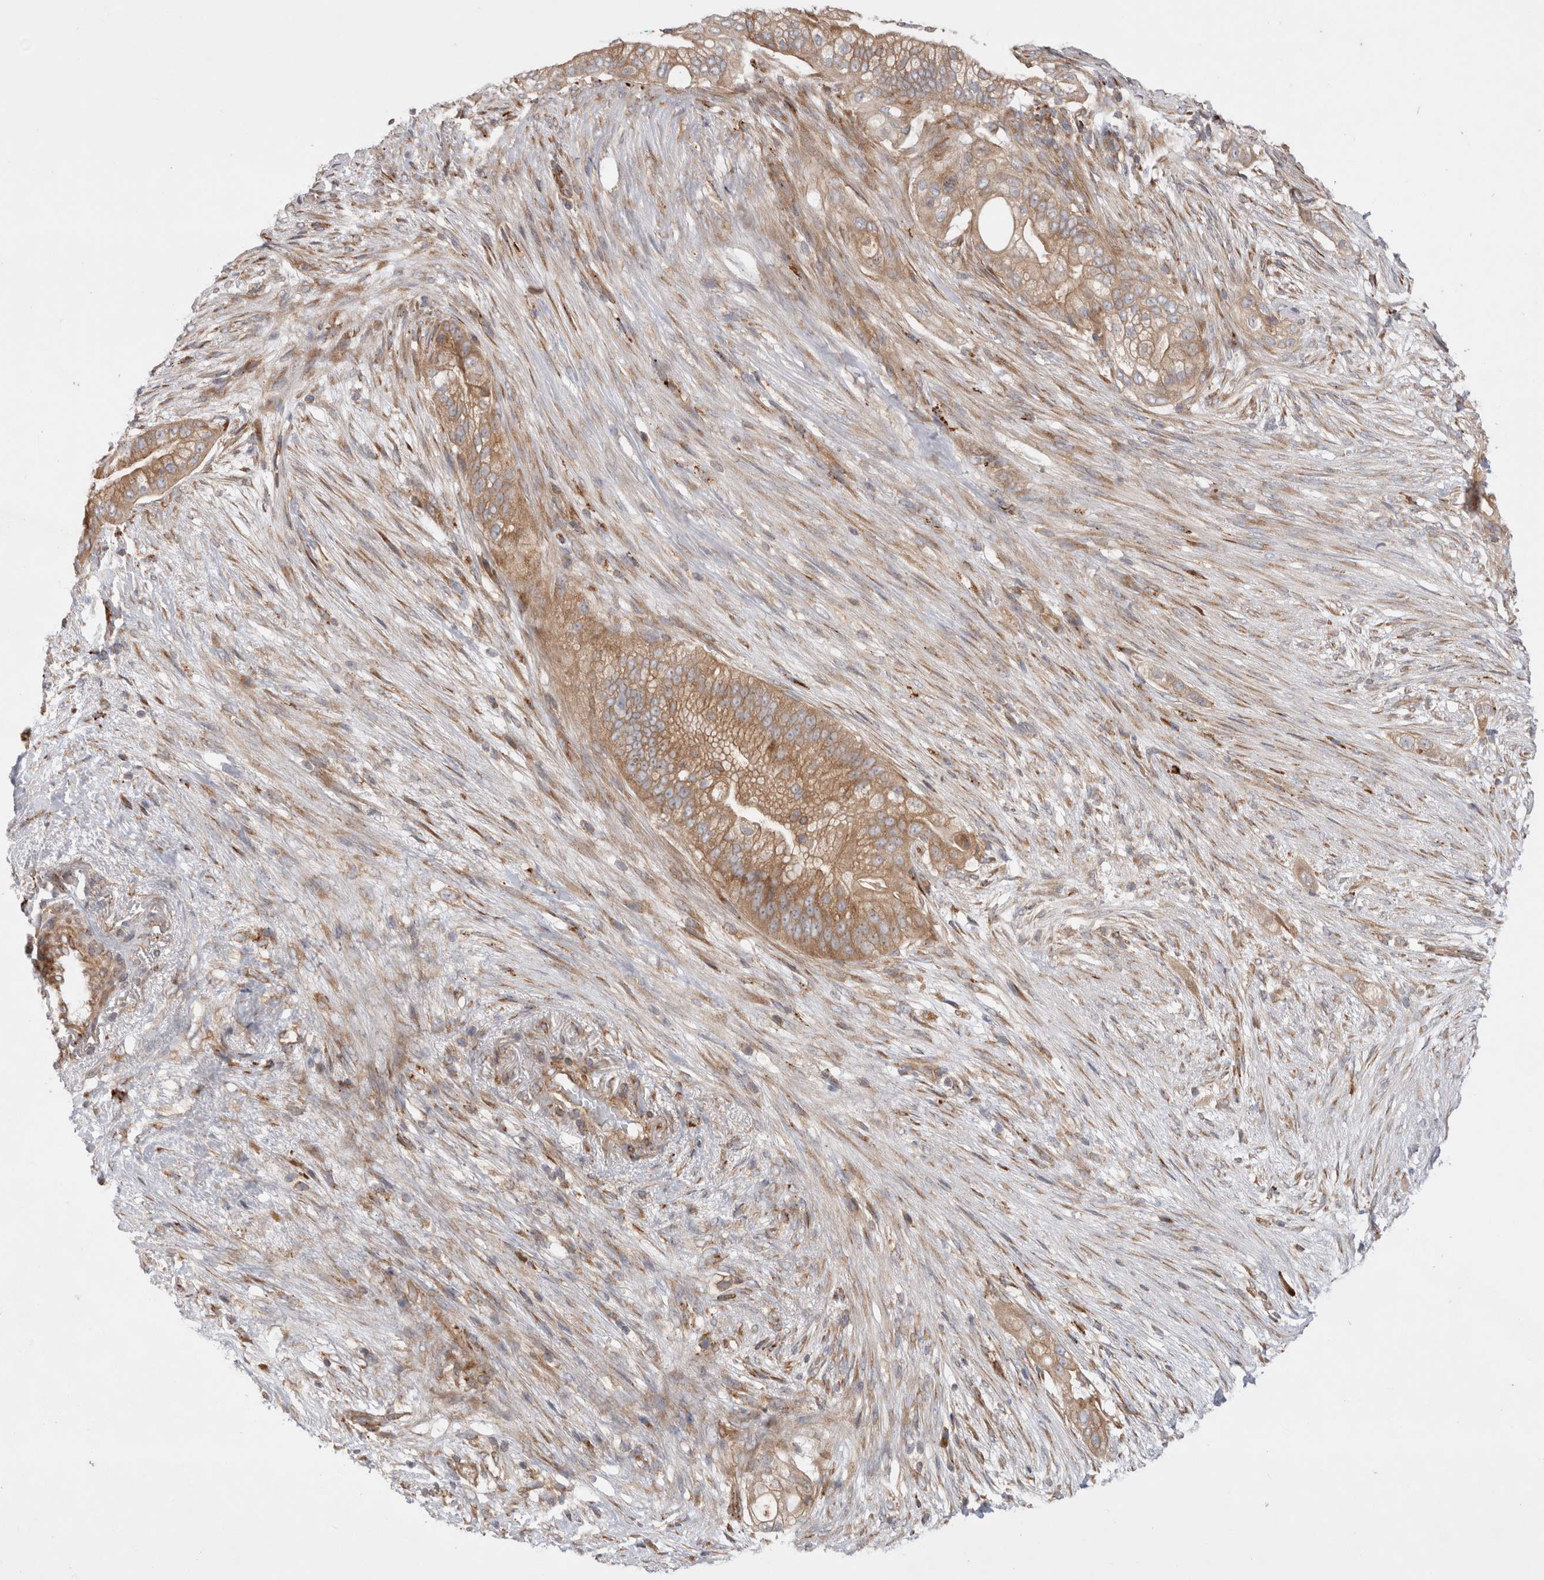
{"staining": {"intensity": "moderate", "quantity": ">75%", "location": "cytoplasmic/membranous"}, "tissue": "pancreatic cancer", "cell_type": "Tumor cells", "image_type": "cancer", "snomed": [{"axis": "morphology", "description": "Adenocarcinoma, NOS"}, {"axis": "topography", "description": "Pancreas"}], "caption": "A brown stain labels moderate cytoplasmic/membranous positivity of a protein in human adenocarcinoma (pancreatic) tumor cells.", "gene": "PDCD10", "patient": {"sex": "male", "age": 53}}